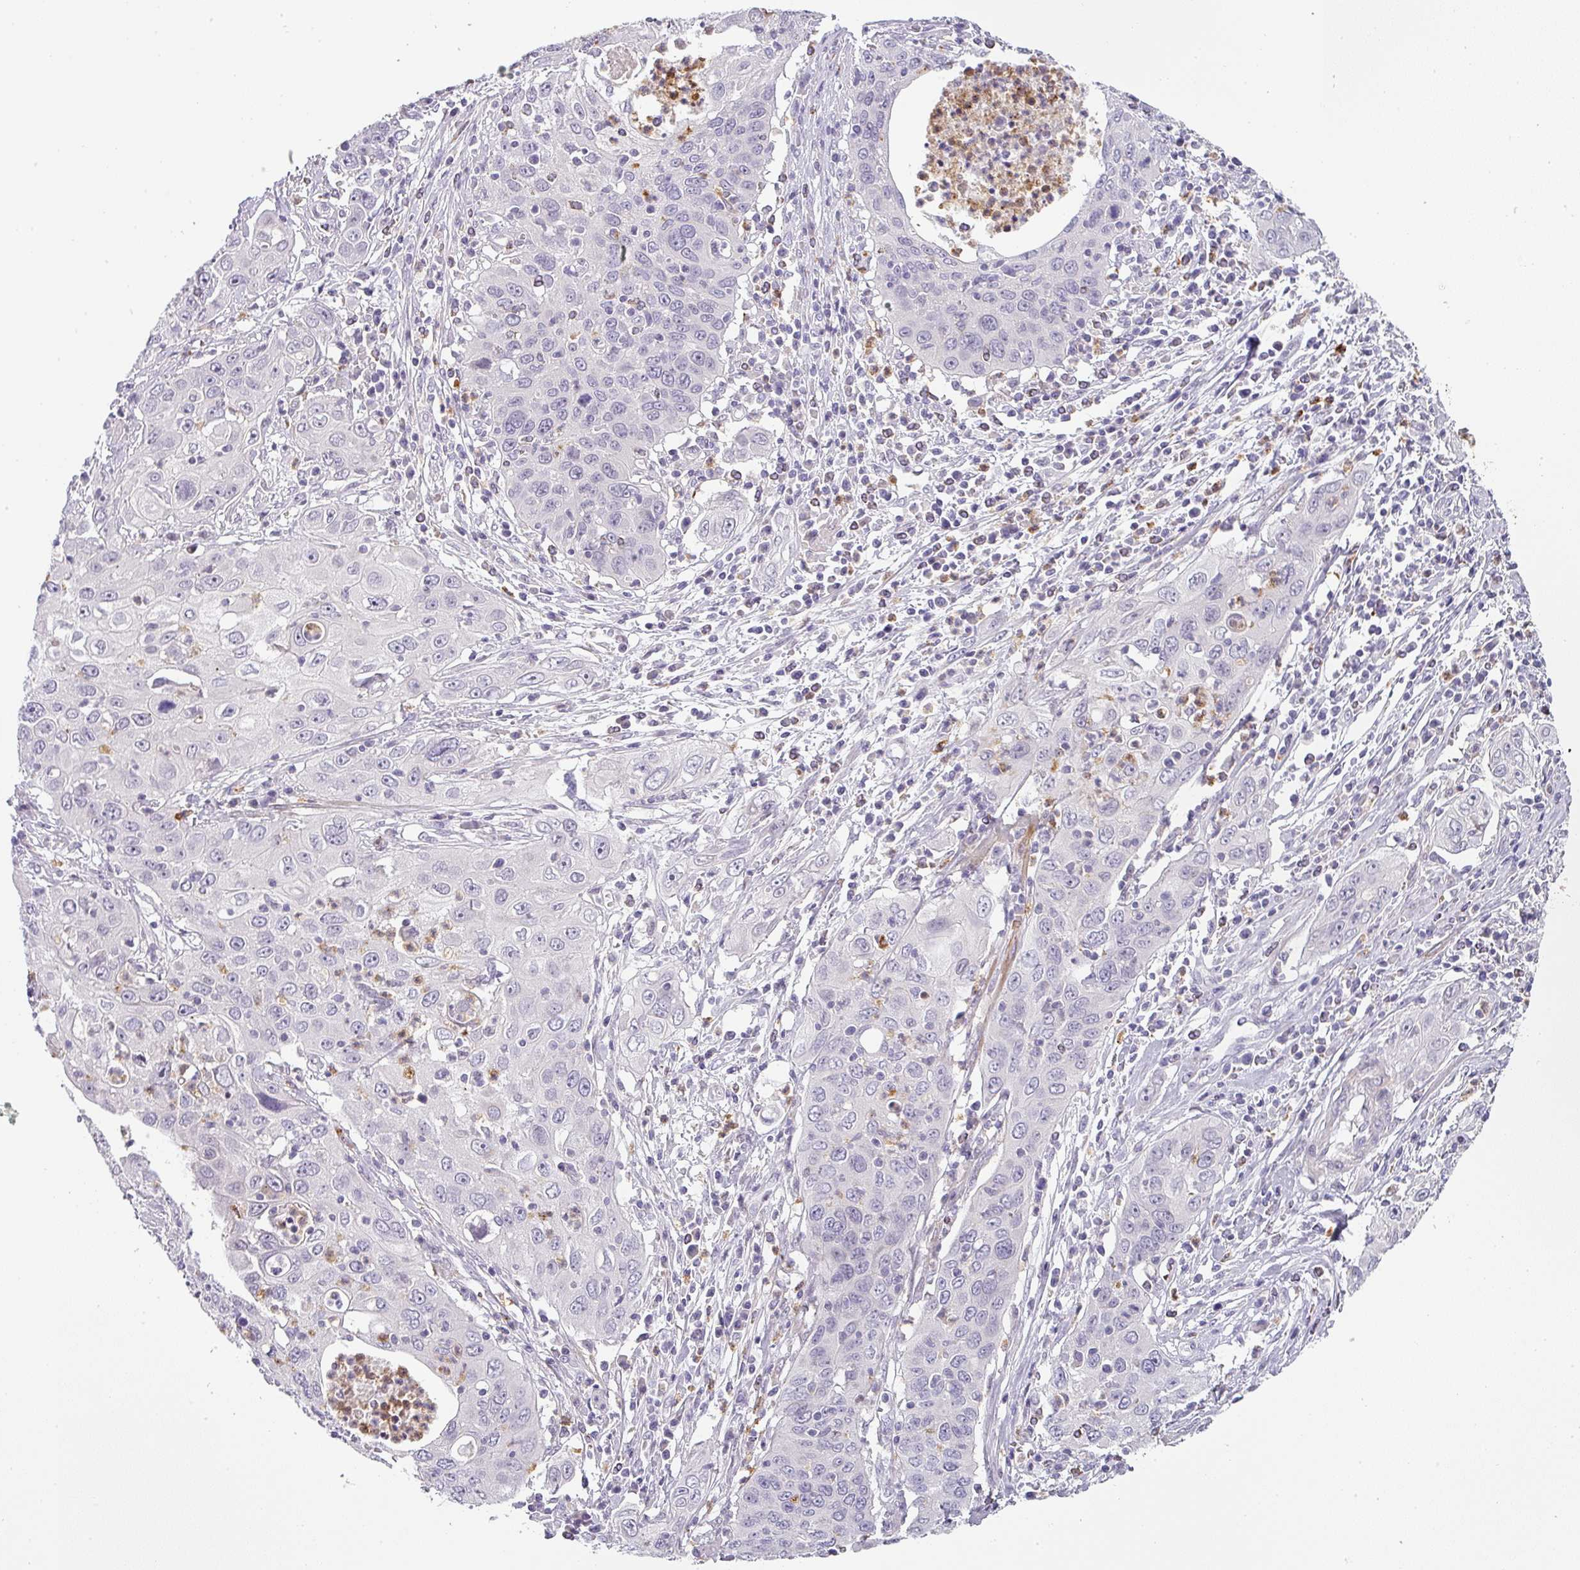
{"staining": {"intensity": "negative", "quantity": "none", "location": "none"}, "tissue": "cervical cancer", "cell_type": "Tumor cells", "image_type": "cancer", "snomed": [{"axis": "morphology", "description": "Squamous cell carcinoma, NOS"}, {"axis": "topography", "description": "Cervix"}], "caption": "Immunohistochemistry (IHC) of cervical cancer (squamous cell carcinoma) exhibits no positivity in tumor cells.", "gene": "BTLA", "patient": {"sex": "female", "age": 36}}